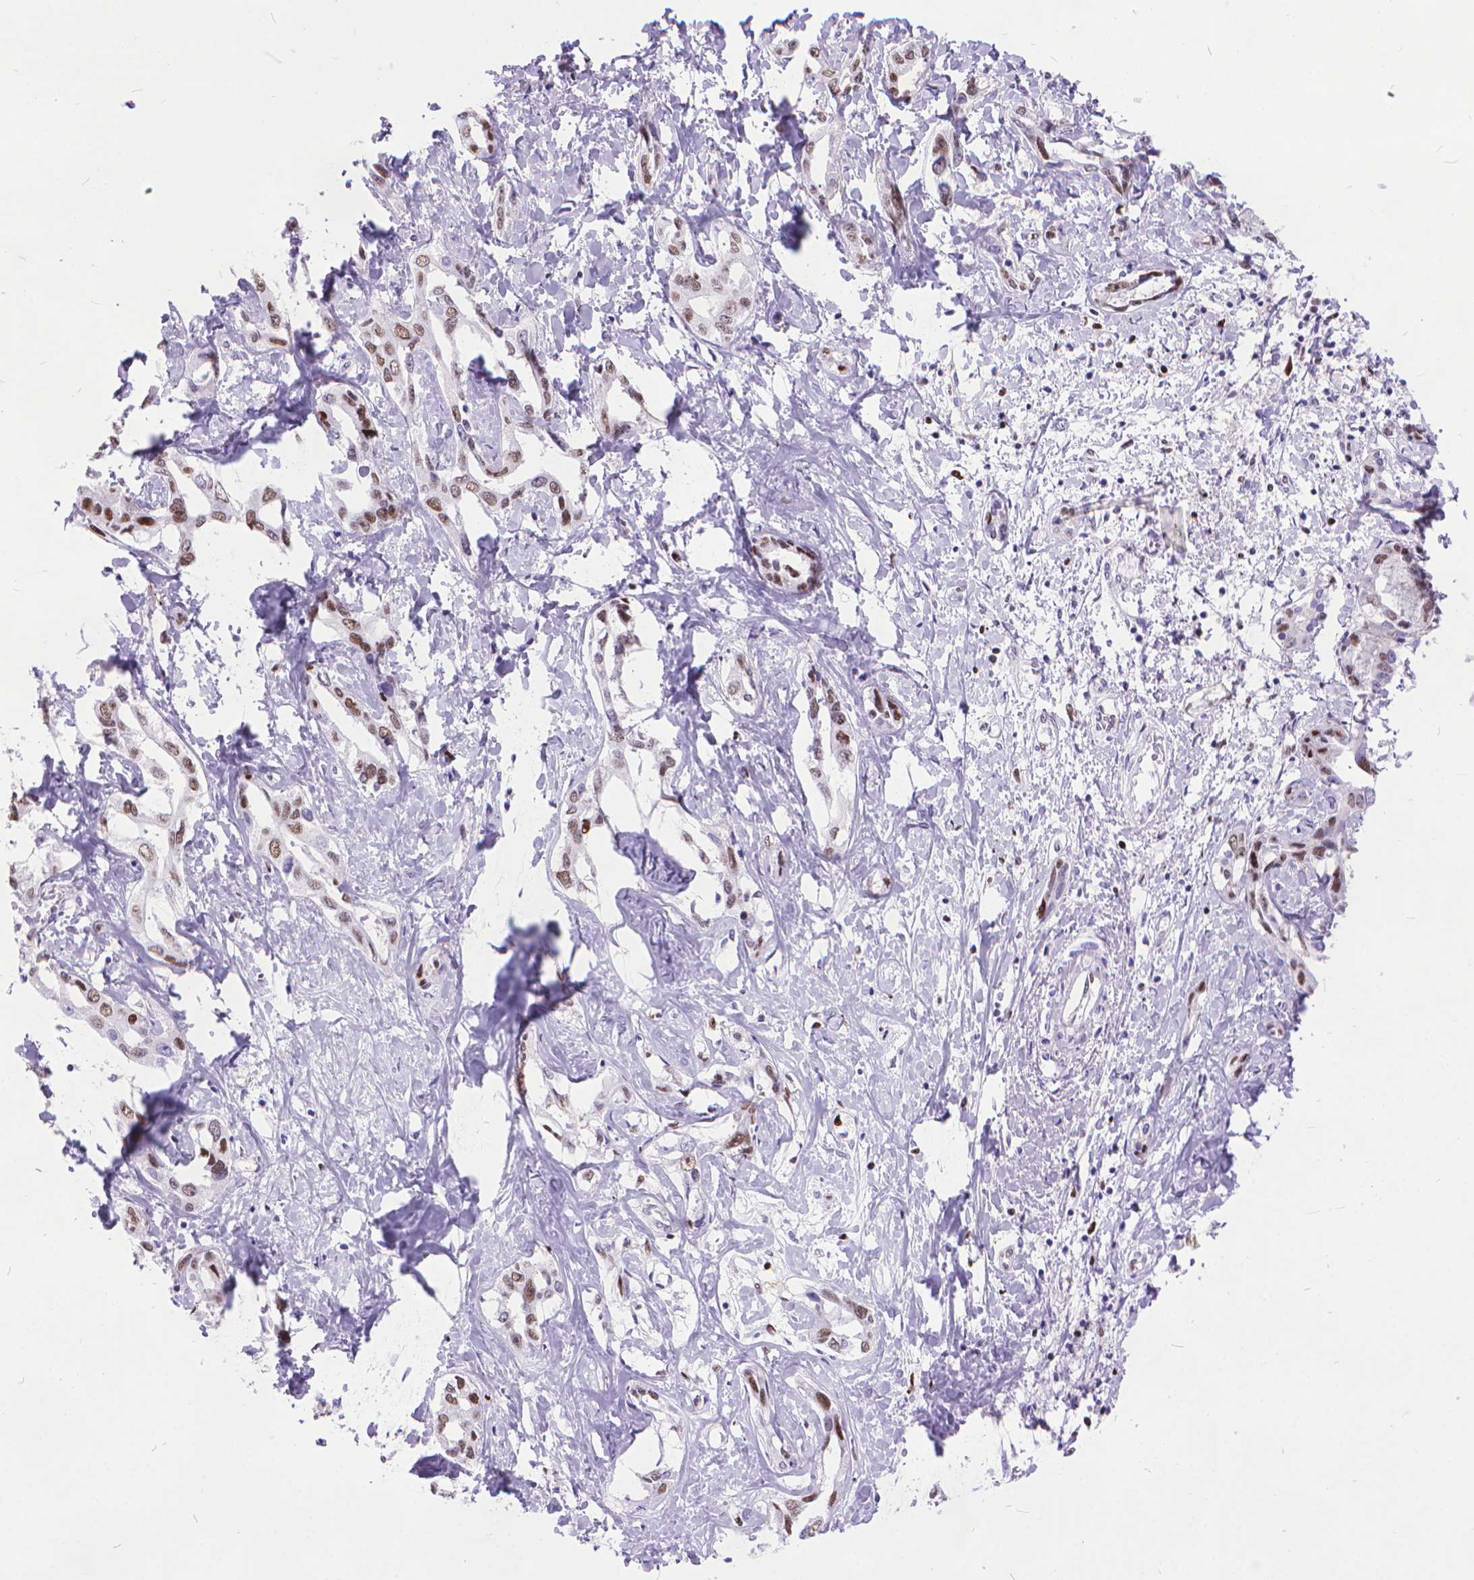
{"staining": {"intensity": "moderate", "quantity": ">75%", "location": "nuclear"}, "tissue": "liver cancer", "cell_type": "Tumor cells", "image_type": "cancer", "snomed": [{"axis": "morphology", "description": "Cholangiocarcinoma"}, {"axis": "topography", "description": "Liver"}], "caption": "Immunohistochemistry image of neoplastic tissue: liver cholangiocarcinoma stained using immunohistochemistry (IHC) shows medium levels of moderate protein expression localized specifically in the nuclear of tumor cells, appearing as a nuclear brown color.", "gene": "POLE4", "patient": {"sex": "male", "age": 59}}